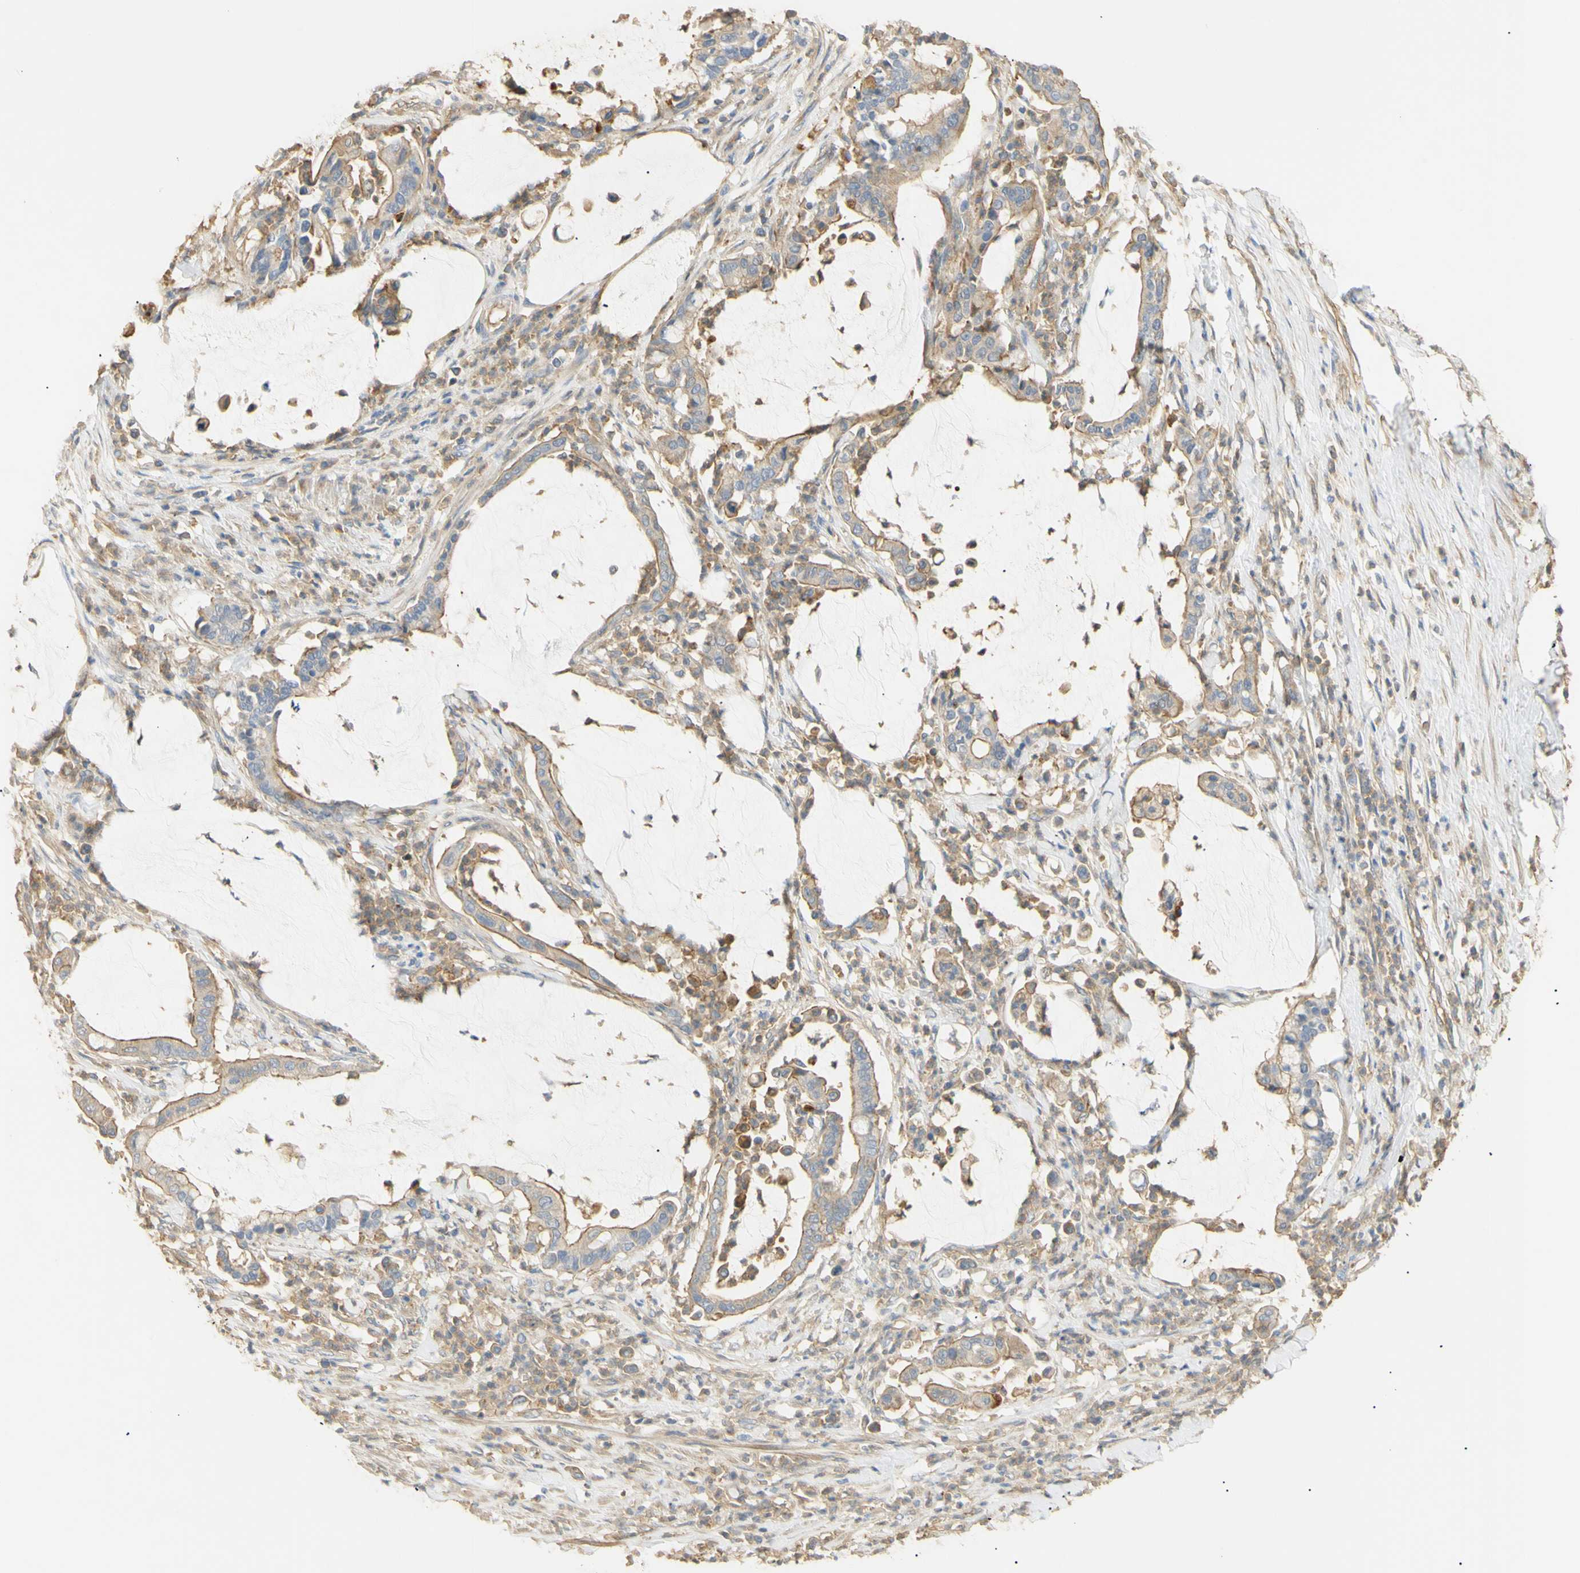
{"staining": {"intensity": "moderate", "quantity": "25%-75%", "location": "cytoplasmic/membranous"}, "tissue": "pancreatic cancer", "cell_type": "Tumor cells", "image_type": "cancer", "snomed": [{"axis": "morphology", "description": "Adenocarcinoma, NOS"}, {"axis": "topography", "description": "Pancreas"}], "caption": "Human pancreatic cancer stained with a brown dye exhibits moderate cytoplasmic/membranous positive expression in approximately 25%-75% of tumor cells.", "gene": "KCNE4", "patient": {"sex": "male", "age": 41}}